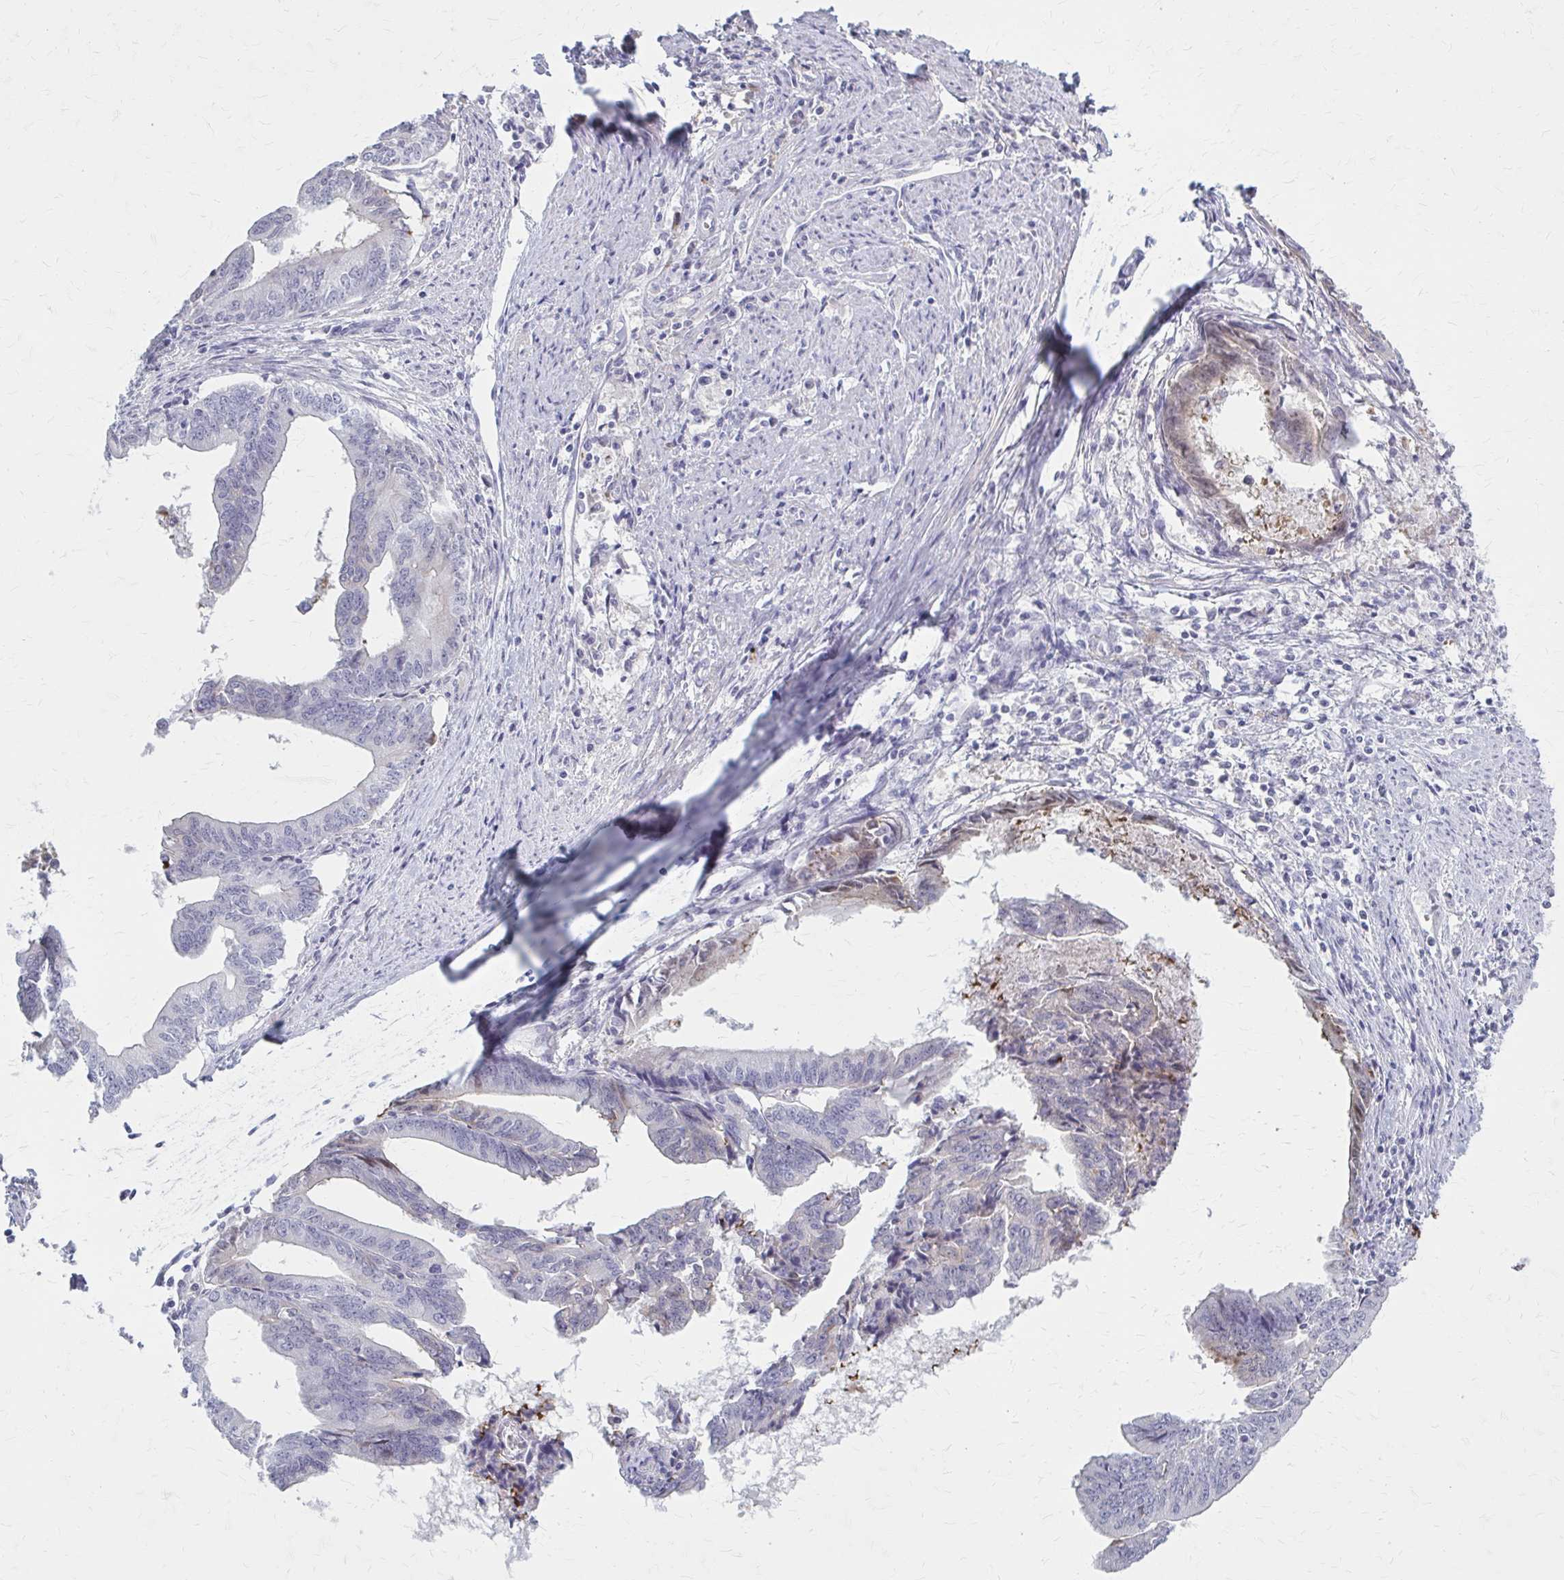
{"staining": {"intensity": "negative", "quantity": "none", "location": "none"}, "tissue": "endometrial cancer", "cell_type": "Tumor cells", "image_type": "cancer", "snomed": [{"axis": "morphology", "description": "Adenocarcinoma, NOS"}, {"axis": "topography", "description": "Endometrium"}], "caption": "The micrograph reveals no significant staining in tumor cells of endometrial cancer.", "gene": "SERPIND1", "patient": {"sex": "female", "age": 65}}